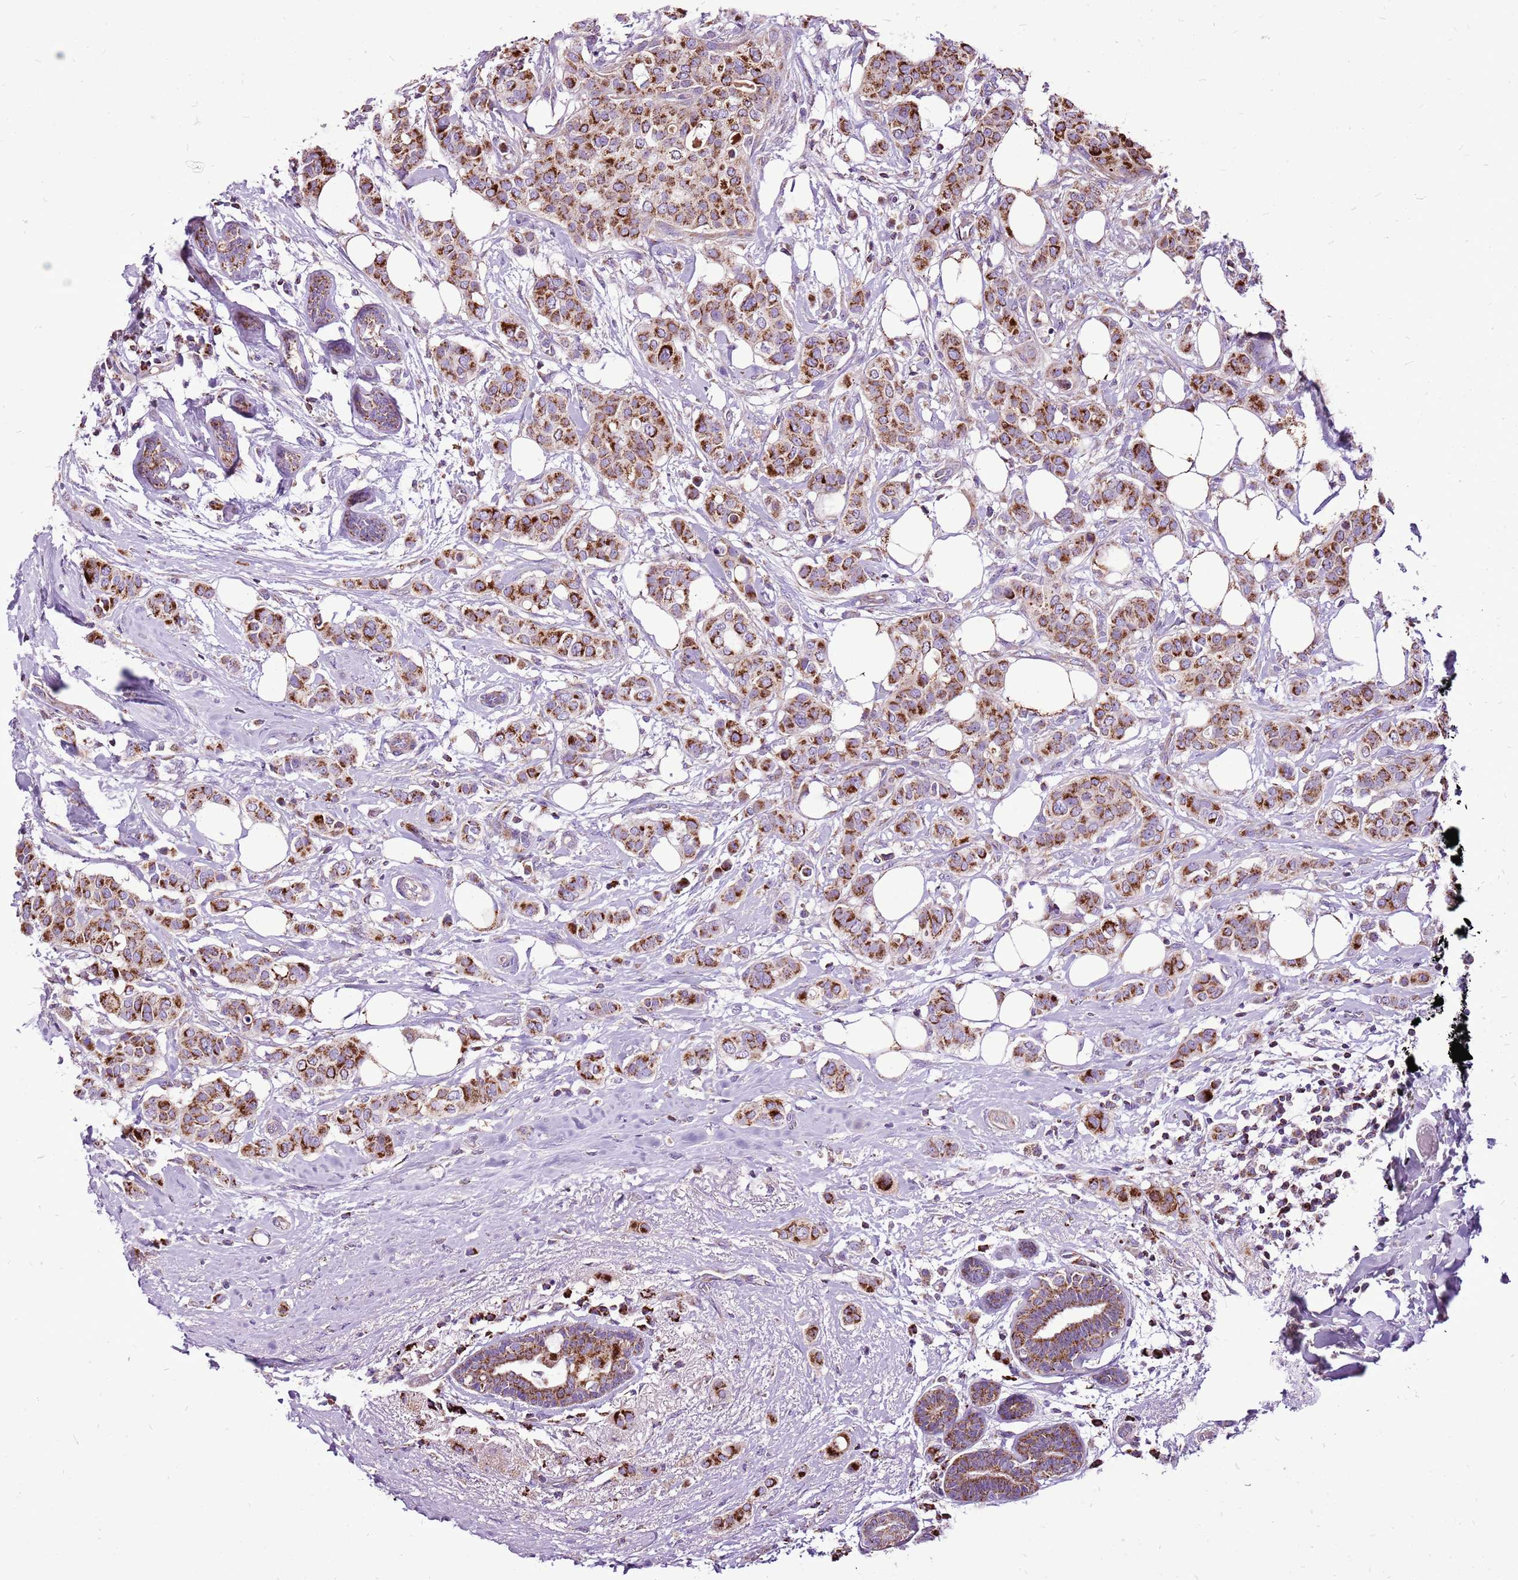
{"staining": {"intensity": "strong", "quantity": ">75%", "location": "cytoplasmic/membranous"}, "tissue": "breast cancer", "cell_type": "Tumor cells", "image_type": "cancer", "snomed": [{"axis": "morphology", "description": "Lobular carcinoma"}, {"axis": "topography", "description": "Breast"}], "caption": "Approximately >75% of tumor cells in human breast cancer (lobular carcinoma) display strong cytoplasmic/membranous protein positivity as visualized by brown immunohistochemical staining.", "gene": "GCDH", "patient": {"sex": "female", "age": 51}}